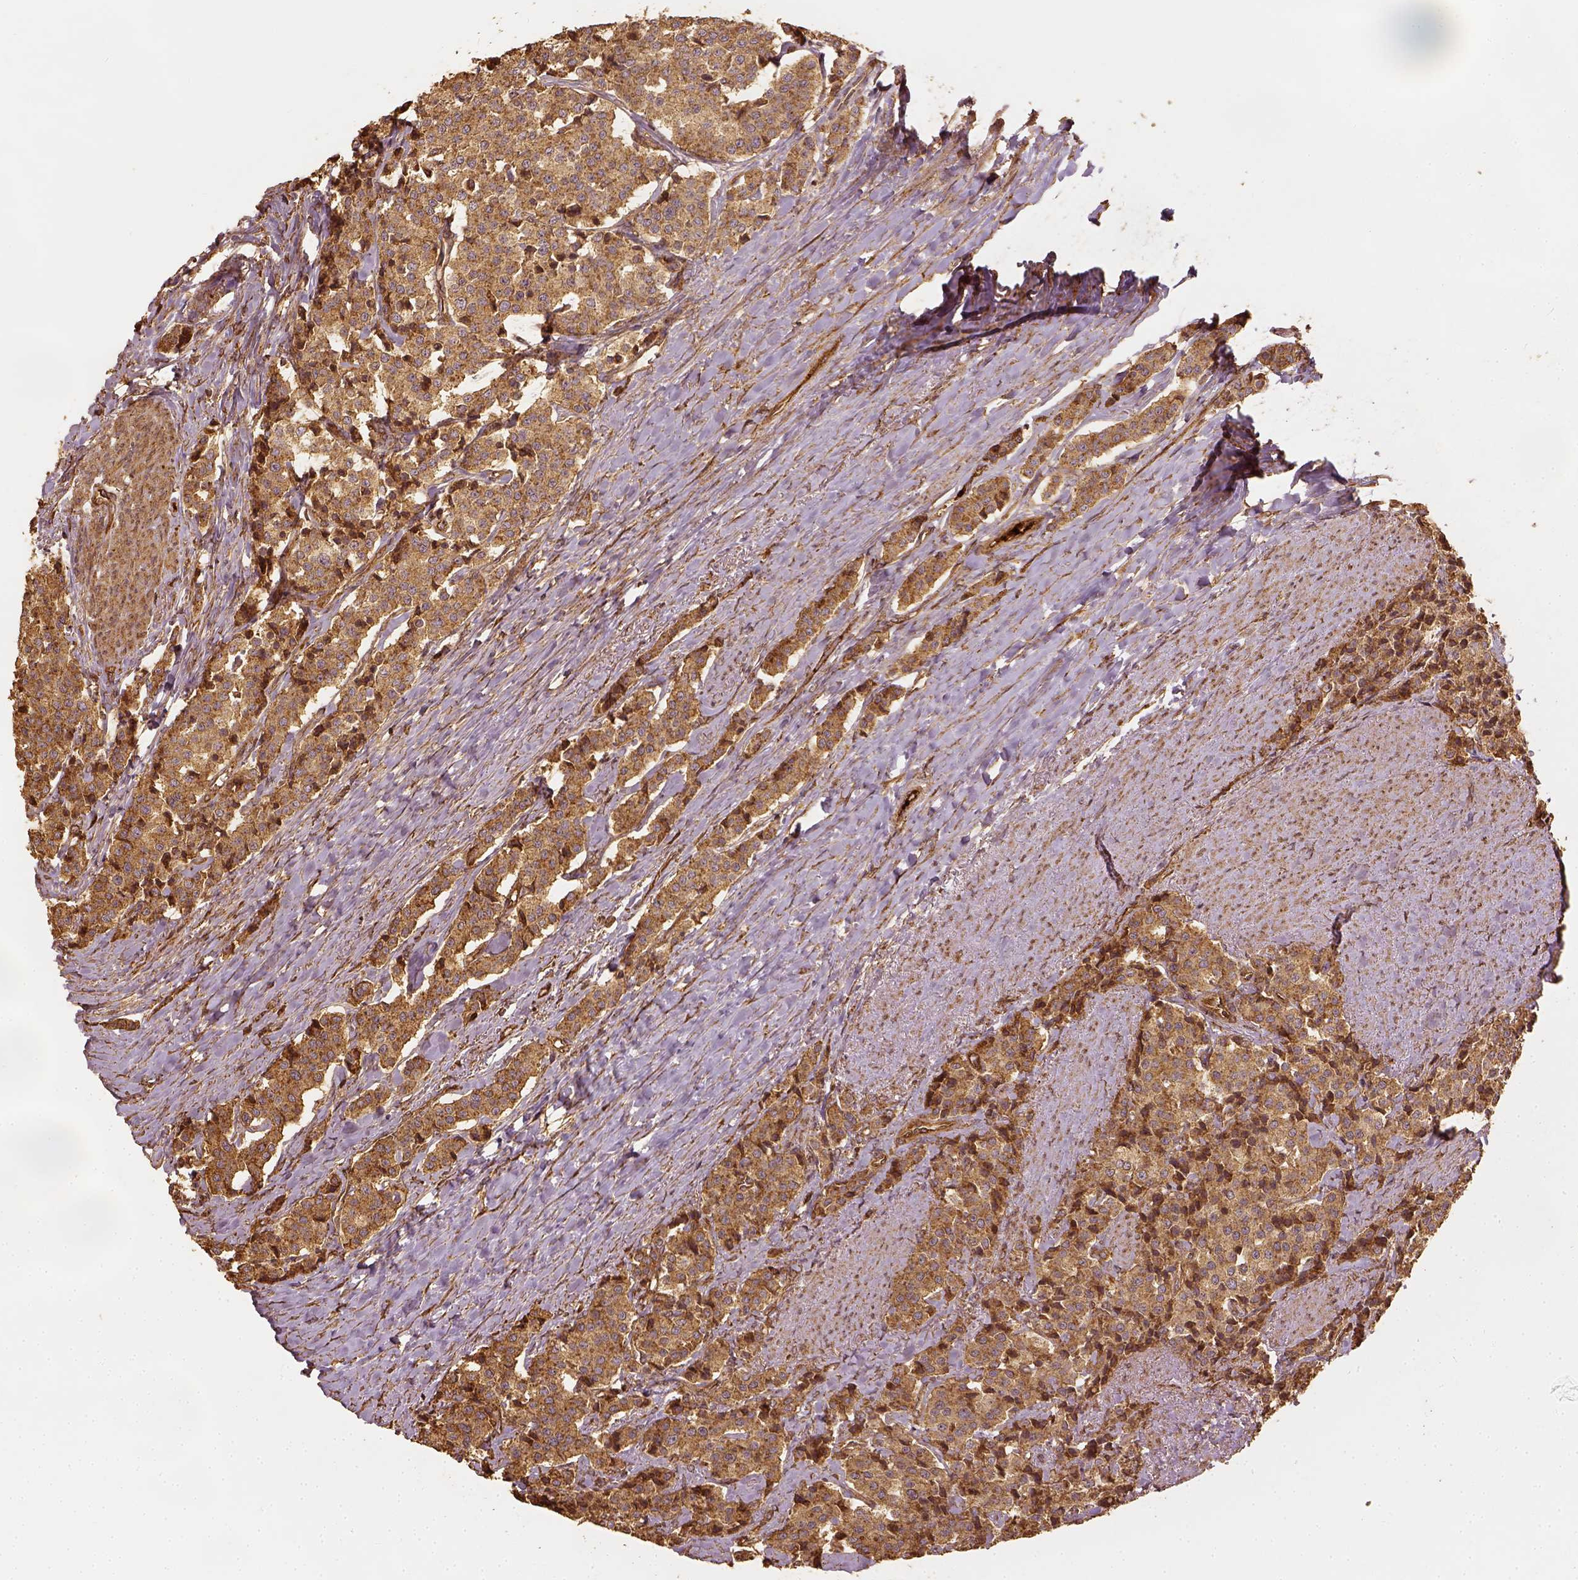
{"staining": {"intensity": "moderate", "quantity": ">75%", "location": "cytoplasmic/membranous"}, "tissue": "carcinoid", "cell_type": "Tumor cells", "image_type": "cancer", "snomed": [{"axis": "morphology", "description": "Carcinoid, malignant, NOS"}, {"axis": "topography", "description": "Small intestine"}], "caption": "Immunohistochemical staining of malignant carcinoid shows medium levels of moderate cytoplasmic/membranous protein staining in approximately >75% of tumor cells.", "gene": "VEGFA", "patient": {"sex": "female", "age": 58}}